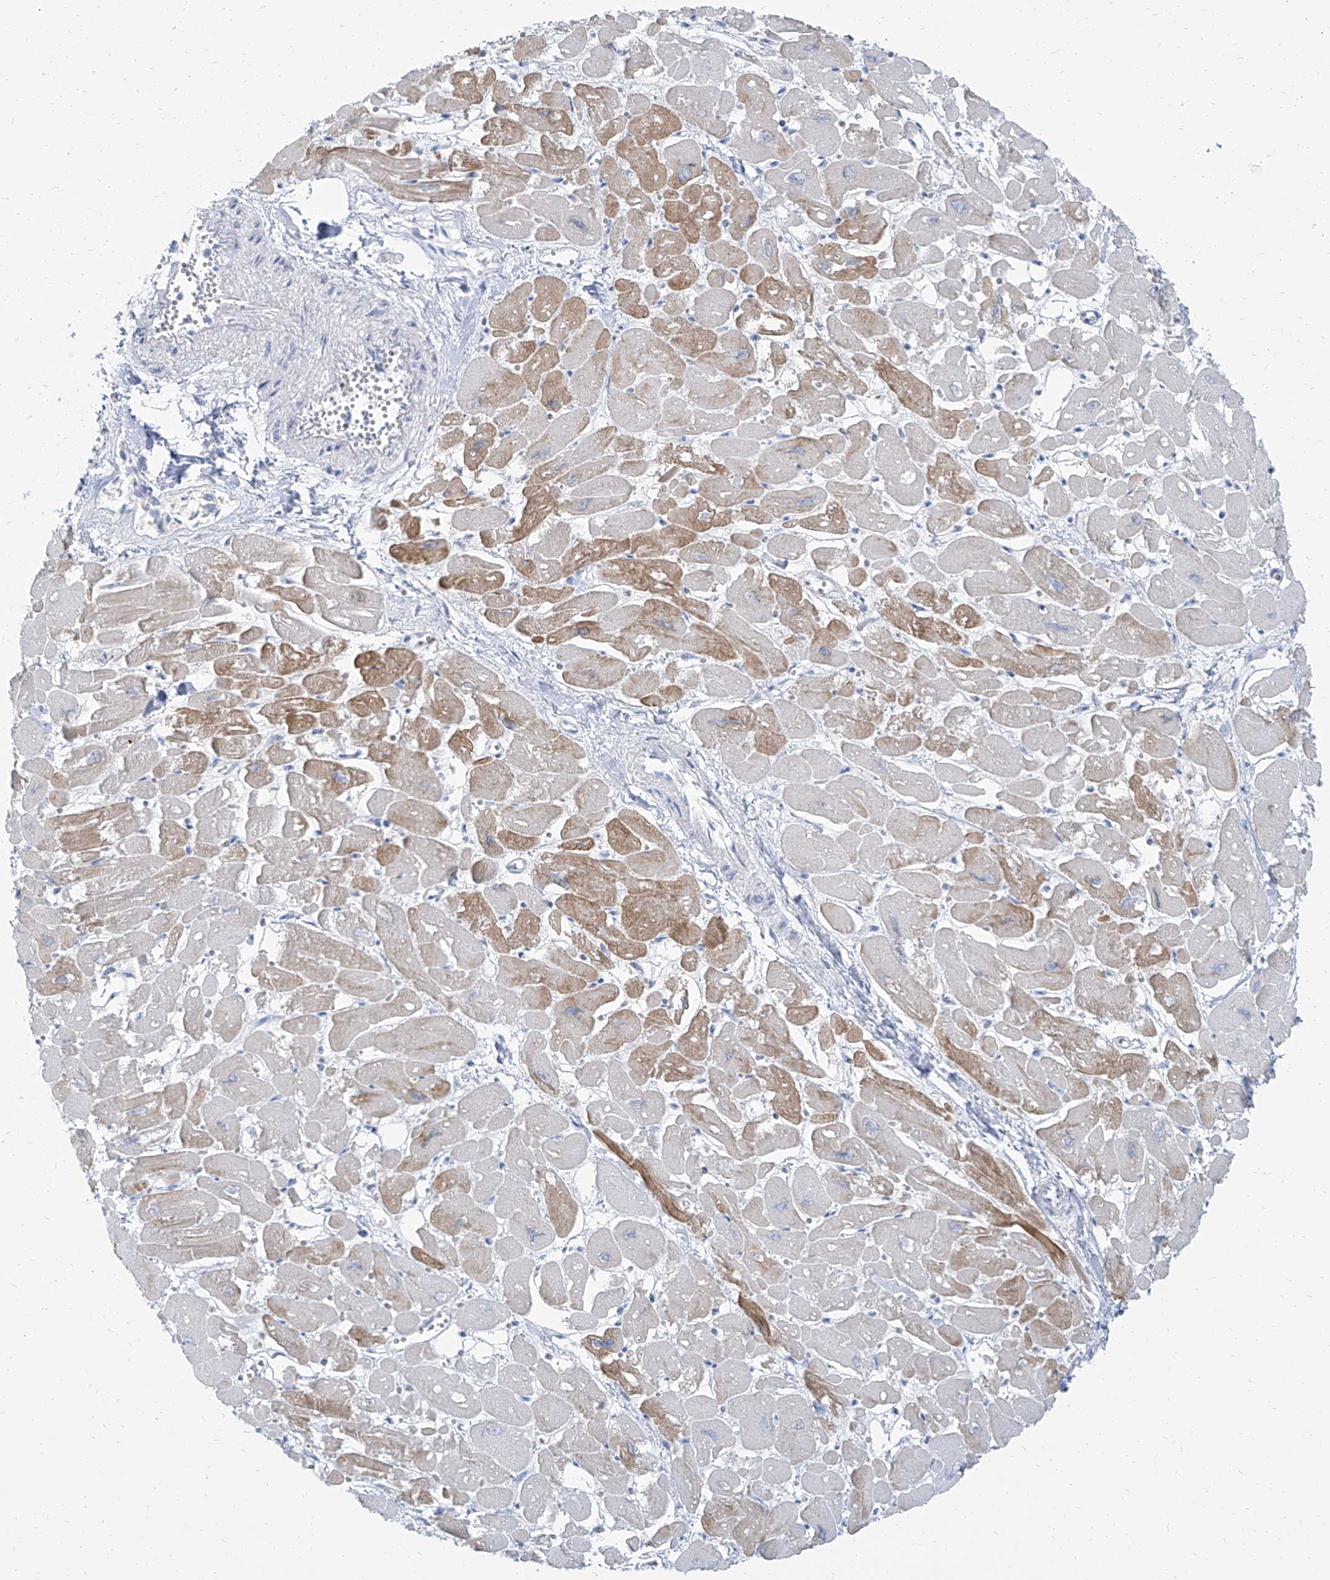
{"staining": {"intensity": "moderate", "quantity": "25%-75%", "location": "cytoplasmic/membranous,nuclear"}, "tissue": "heart muscle", "cell_type": "Cardiomyocytes", "image_type": "normal", "snomed": [{"axis": "morphology", "description": "Normal tissue, NOS"}, {"axis": "topography", "description": "Heart"}], "caption": "The immunohistochemical stain highlights moderate cytoplasmic/membranous,nuclear expression in cardiomyocytes of benign heart muscle. (DAB (3,3'-diaminobenzidine) IHC with brightfield microscopy, high magnification).", "gene": "TXLNB", "patient": {"sex": "male", "age": 54}}